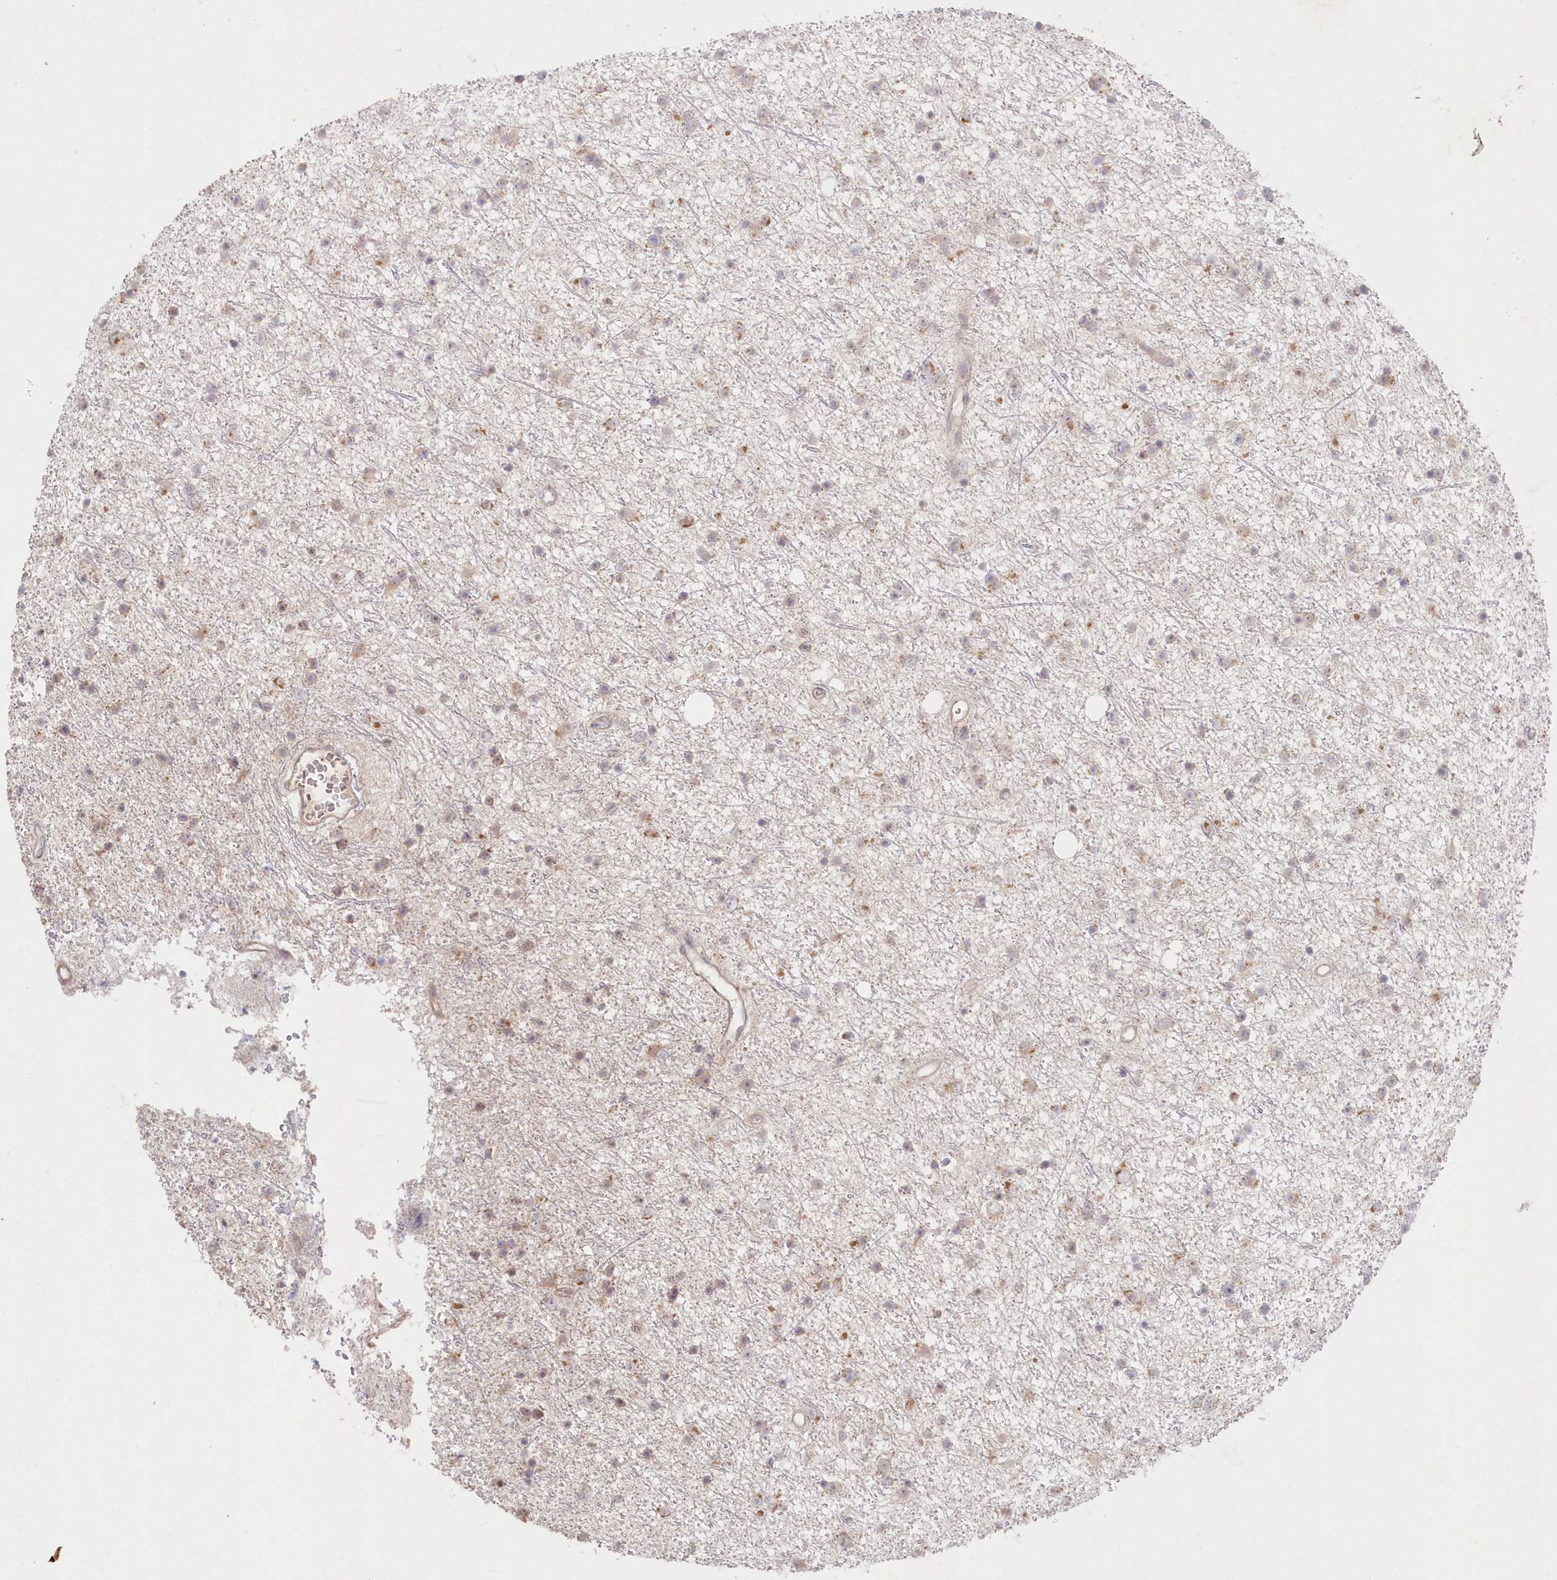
{"staining": {"intensity": "negative", "quantity": "none", "location": "none"}, "tissue": "glioma", "cell_type": "Tumor cells", "image_type": "cancer", "snomed": [{"axis": "morphology", "description": "Glioma, malignant, Low grade"}, {"axis": "topography", "description": "Cerebral cortex"}], "caption": "A micrograph of glioma stained for a protein reveals no brown staining in tumor cells.", "gene": "ASCC1", "patient": {"sex": "female", "age": 39}}